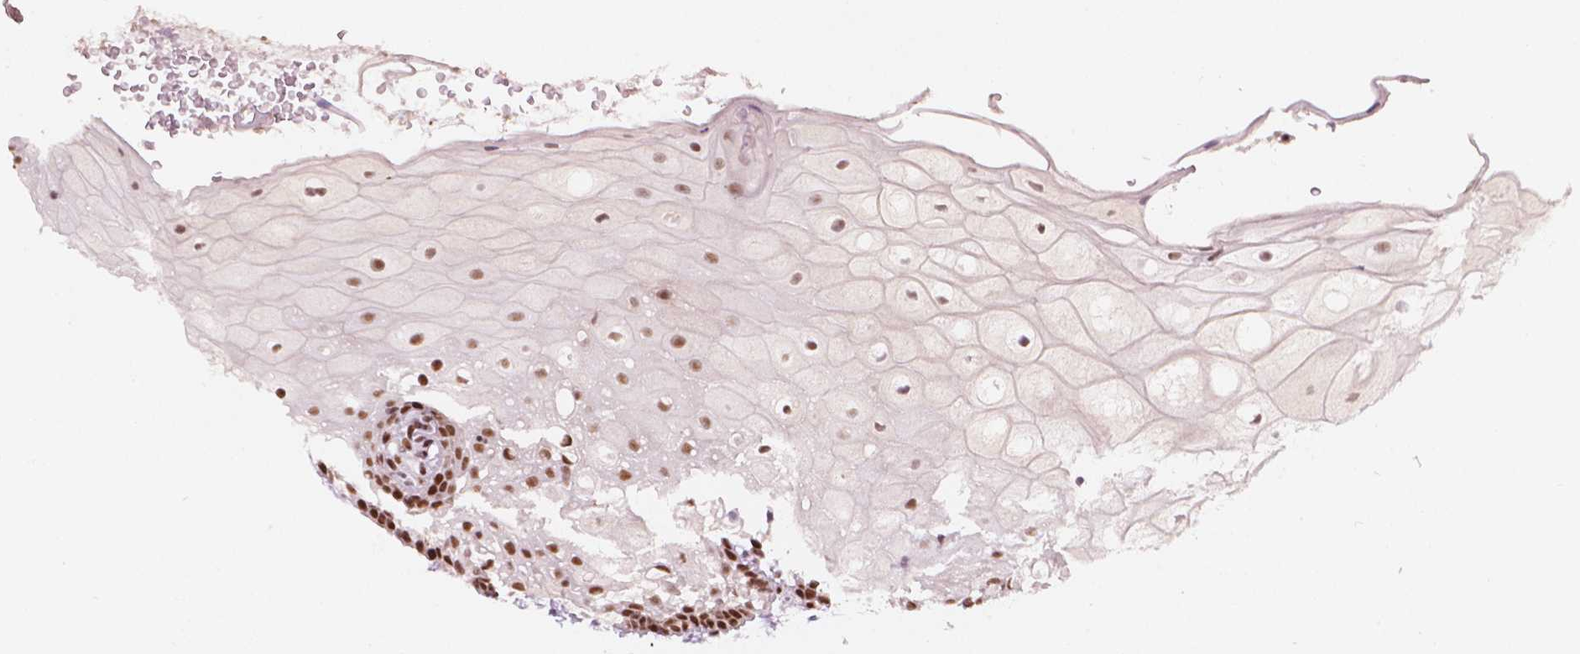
{"staining": {"intensity": "strong", "quantity": ">75%", "location": "nuclear"}, "tissue": "oral mucosa", "cell_type": "Squamous epithelial cells", "image_type": "normal", "snomed": [{"axis": "morphology", "description": "Normal tissue, NOS"}, {"axis": "morphology", "description": "Squamous cell carcinoma, NOS"}, {"axis": "topography", "description": "Oral tissue"}, {"axis": "topography", "description": "Head-Neck"}], "caption": "Immunohistochemical staining of benign oral mucosa displays high levels of strong nuclear positivity in about >75% of squamous epithelial cells.", "gene": "ELF2", "patient": {"sex": "male", "age": 69}}